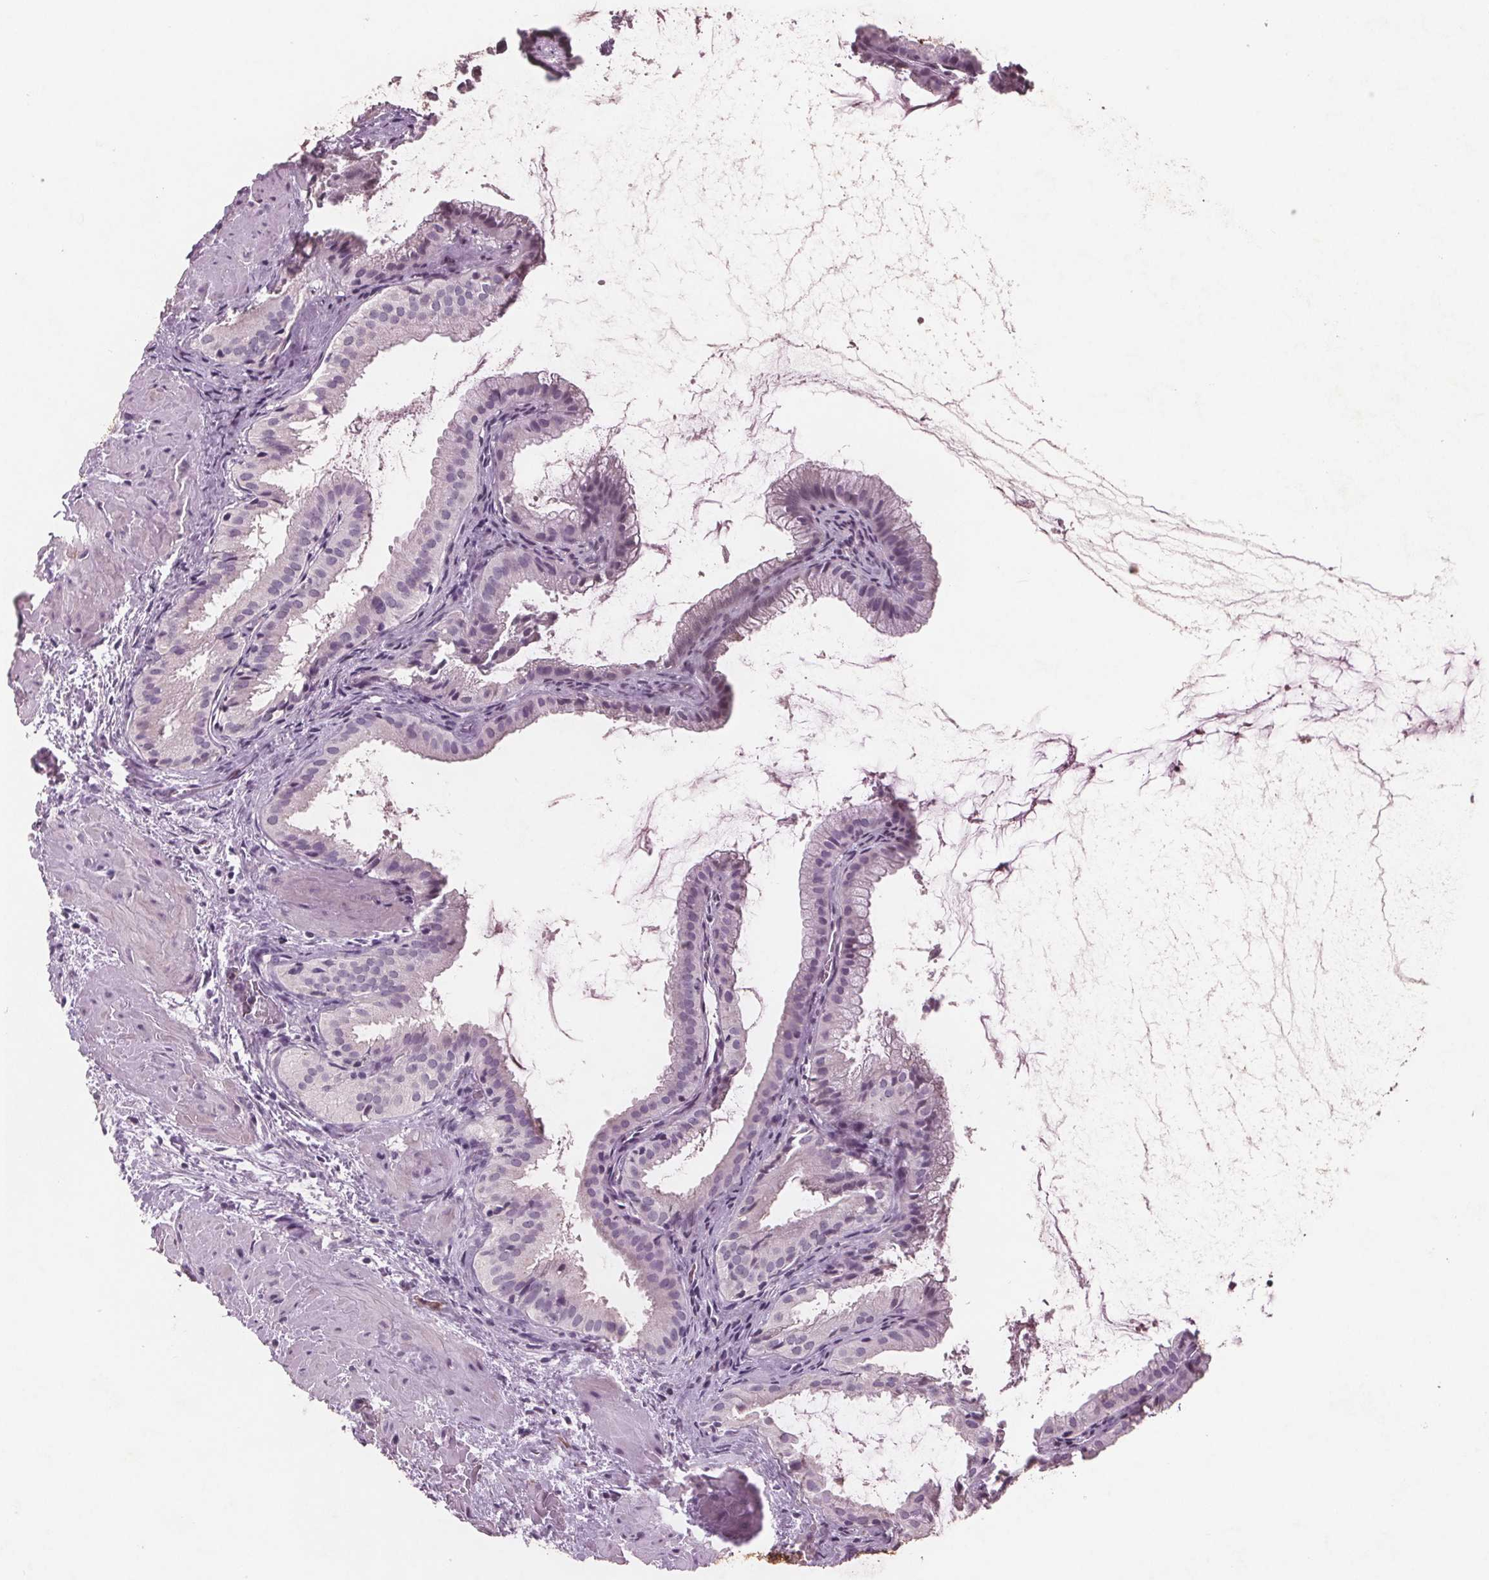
{"staining": {"intensity": "strong", "quantity": "<25%", "location": "cytoplasmic/membranous"}, "tissue": "gallbladder", "cell_type": "Glandular cells", "image_type": "normal", "snomed": [{"axis": "morphology", "description": "Normal tissue, NOS"}, {"axis": "topography", "description": "Gallbladder"}], "caption": "IHC histopathology image of unremarkable gallbladder: human gallbladder stained using immunohistochemistry displays medium levels of strong protein expression localized specifically in the cytoplasmic/membranous of glandular cells, appearing as a cytoplasmic/membranous brown color.", "gene": "PTPN14", "patient": {"sex": "male", "age": 70}}